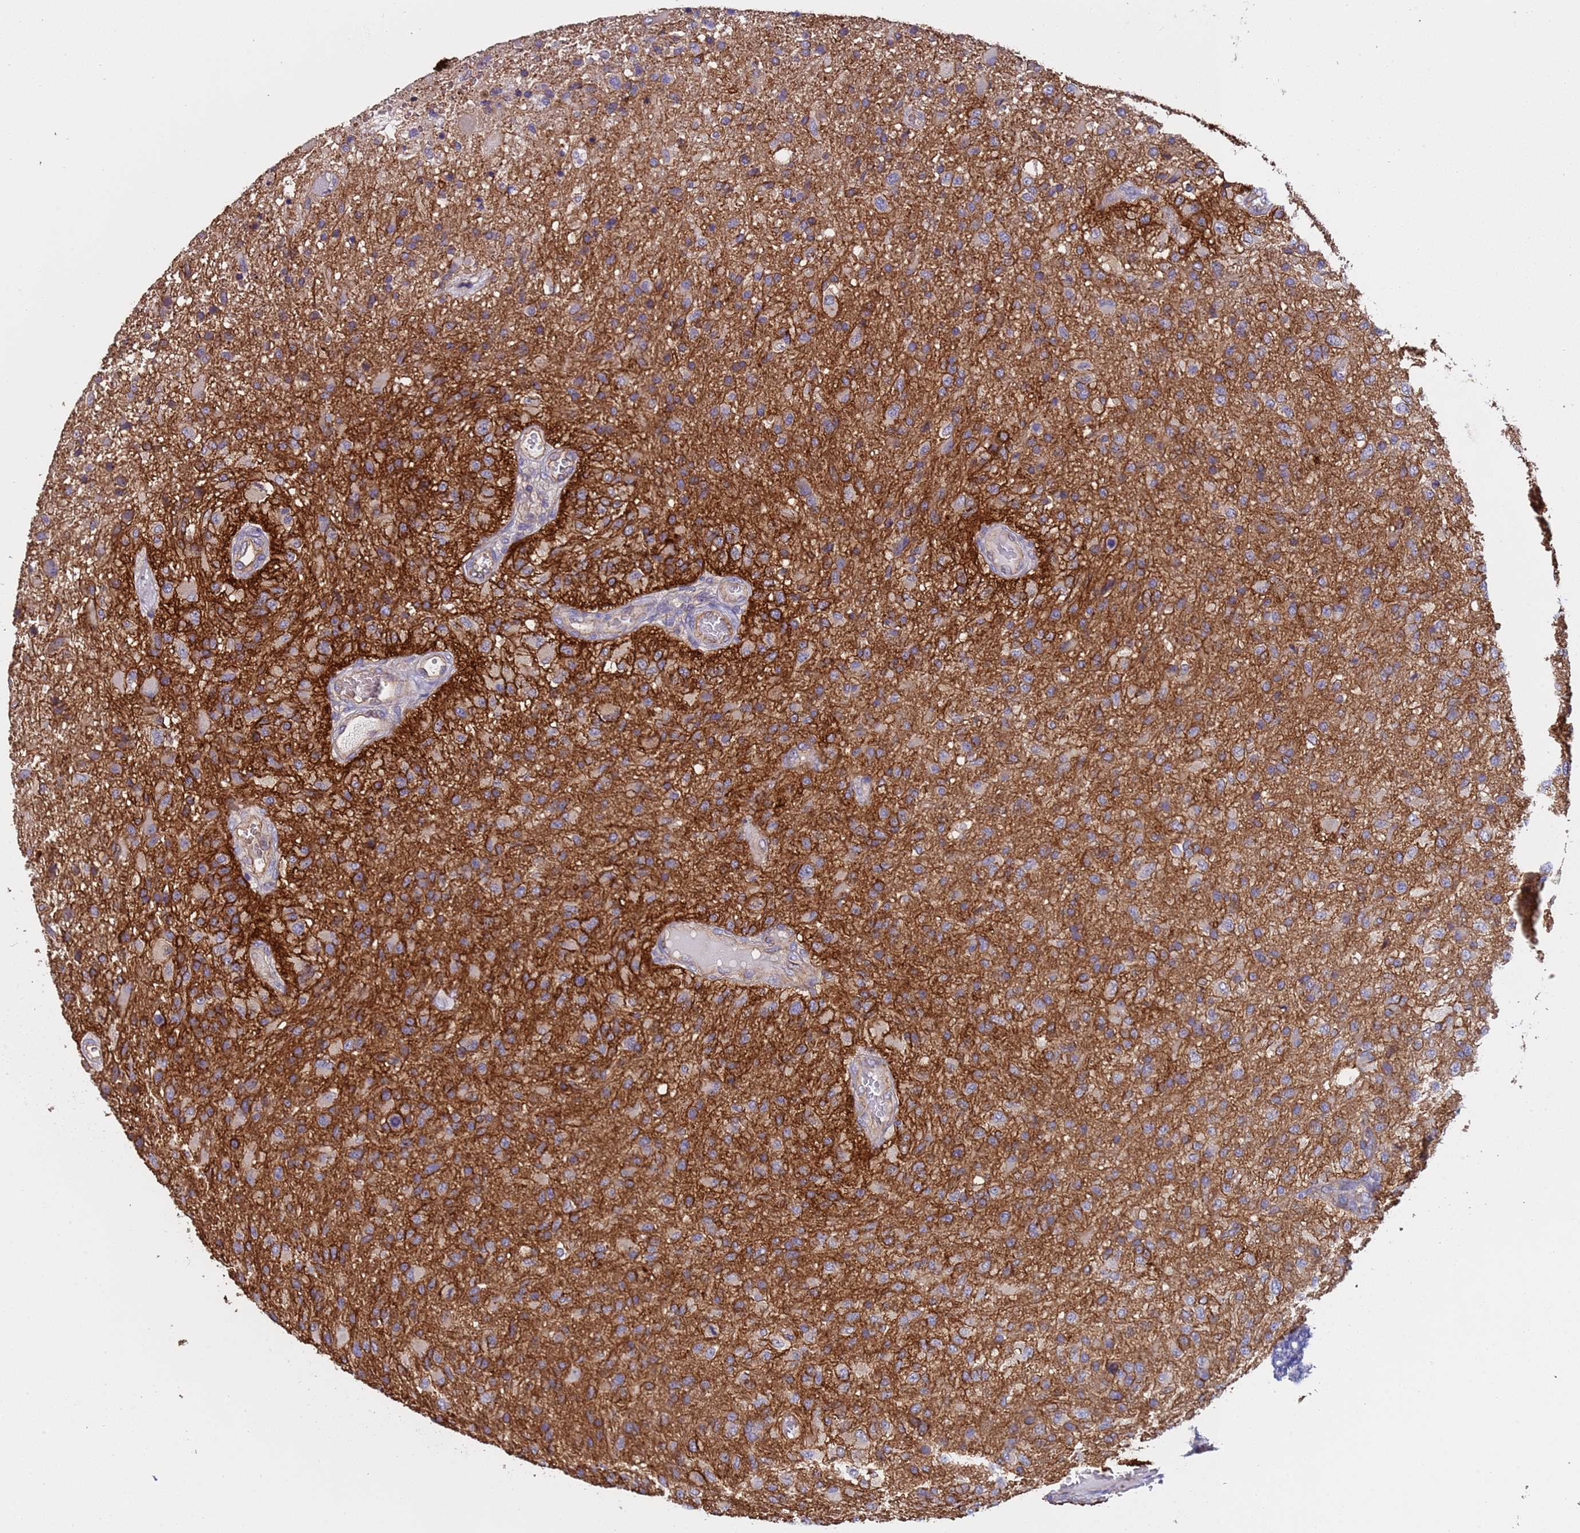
{"staining": {"intensity": "moderate", "quantity": "25%-75%", "location": "cytoplasmic/membranous"}, "tissue": "glioma", "cell_type": "Tumor cells", "image_type": "cancer", "snomed": [{"axis": "morphology", "description": "Glioma, malignant, High grade"}, {"axis": "topography", "description": "Brain"}], "caption": "Protein expression analysis of malignant glioma (high-grade) exhibits moderate cytoplasmic/membranous expression in about 25%-75% of tumor cells. Immunohistochemistry (ihc) stains the protein of interest in brown and the nuclei are stained blue.", "gene": "ZNF248", "patient": {"sex": "female", "age": 74}}